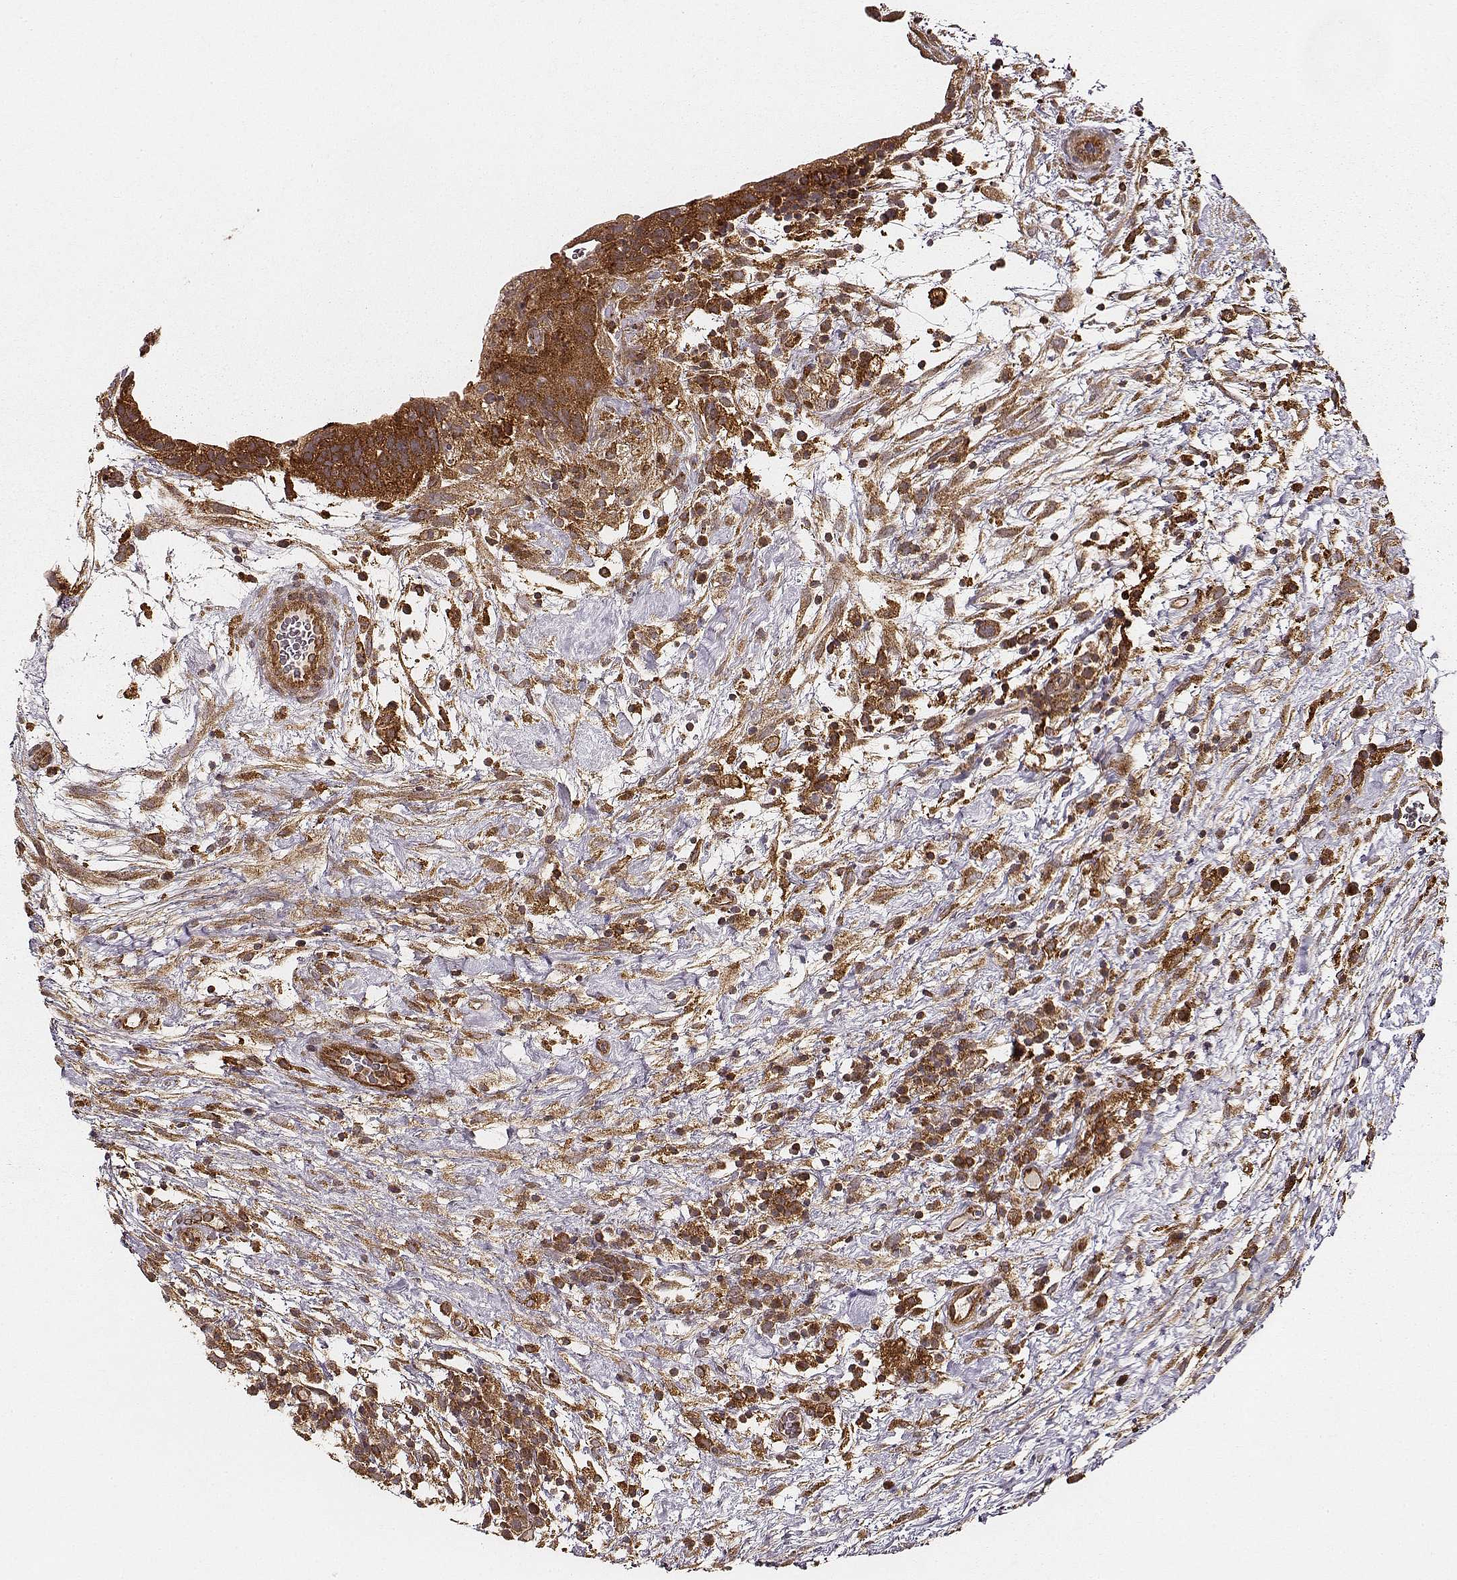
{"staining": {"intensity": "strong", "quantity": ">75%", "location": "cytoplasmic/membranous"}, "tissue": "testis cancer", "cell_type": "Tumor cells", "image_type": "cancer", "snomed": [{"axis": "morphology", "description": "Normal tissue, NOS"}, {"axis": "morphology", "description": "Carcinoma, Embryonal, NOS"}, {"axis": "topography", "description": "Testis"}], "caption": "Testis embryonal carcinoma tissue displays strong cytoplasmic/membranous staining in about >75% of tumor cells The staining was performed using DAB (3,3'-diaminobenzidine) to visualize the protein expression in brown, while the nuclei were stained in blue with hematoxylin (Magnification: 20x).", "gene": "VPS26A", "patient": {"sex": "male", "age": 32}}